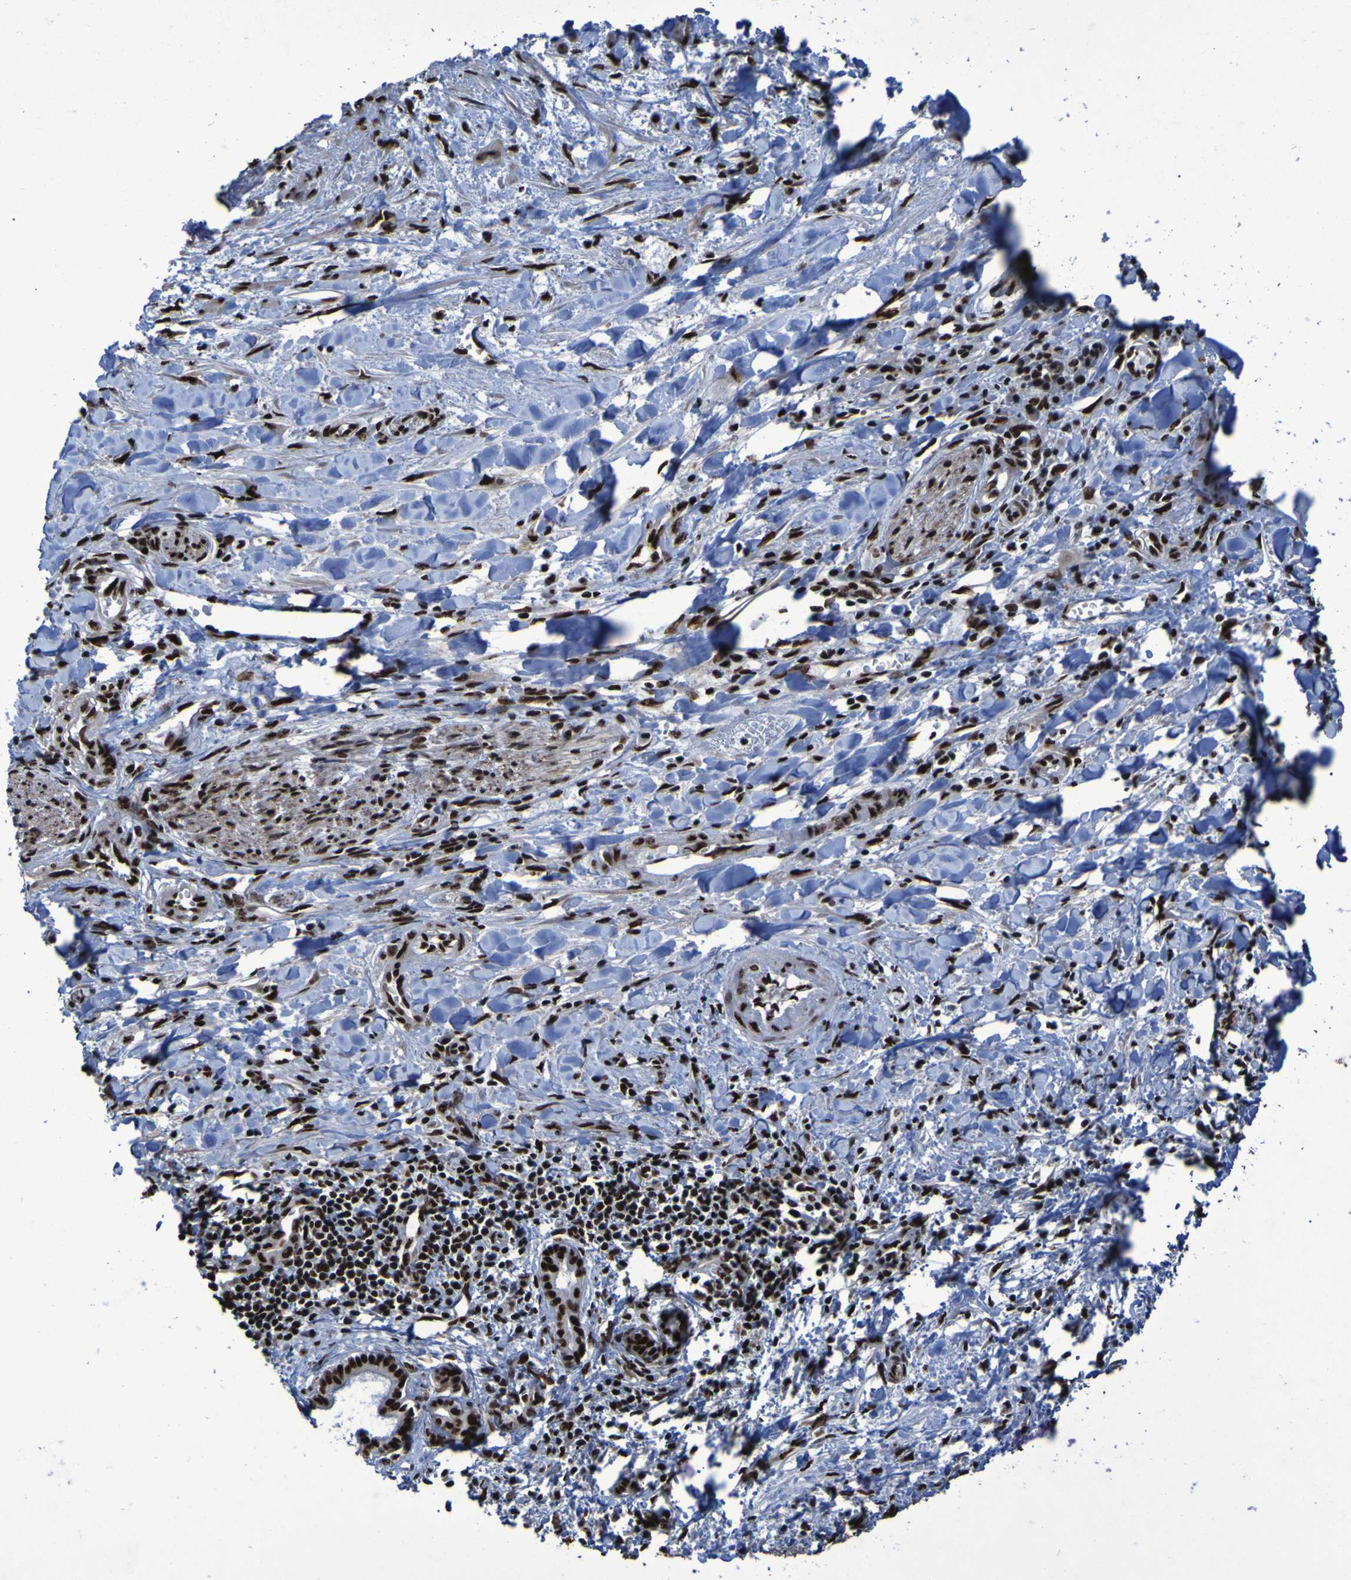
{"staining": {"intensity": "strong", "quantity": ">75%", "location": "nuclear"}, "tissue": "liver cancer", "cell_type": "Tumor cells", "image_type": "cancer", "snomed": [{"axis": "morphology", "description": "Cholangiocarcinoma"}, {"axis": "topography", "description": "Liver"}], "caption": "Immunohistochemistry (IHC) staining of liver cancer (cholangiocarcinoma), which demonstrates high levels of strong nuclear positivity in about >75% of tumor cells indicating strong nuclear protein staining. The staining was performed using DAB (3,3'-diaminobenzidine) (brown) for protein detection and nuclei were counterstained in hematoxylin (blue).", "gene": "HNRNPR", "patient": {"sex": "female", "age": 65}}